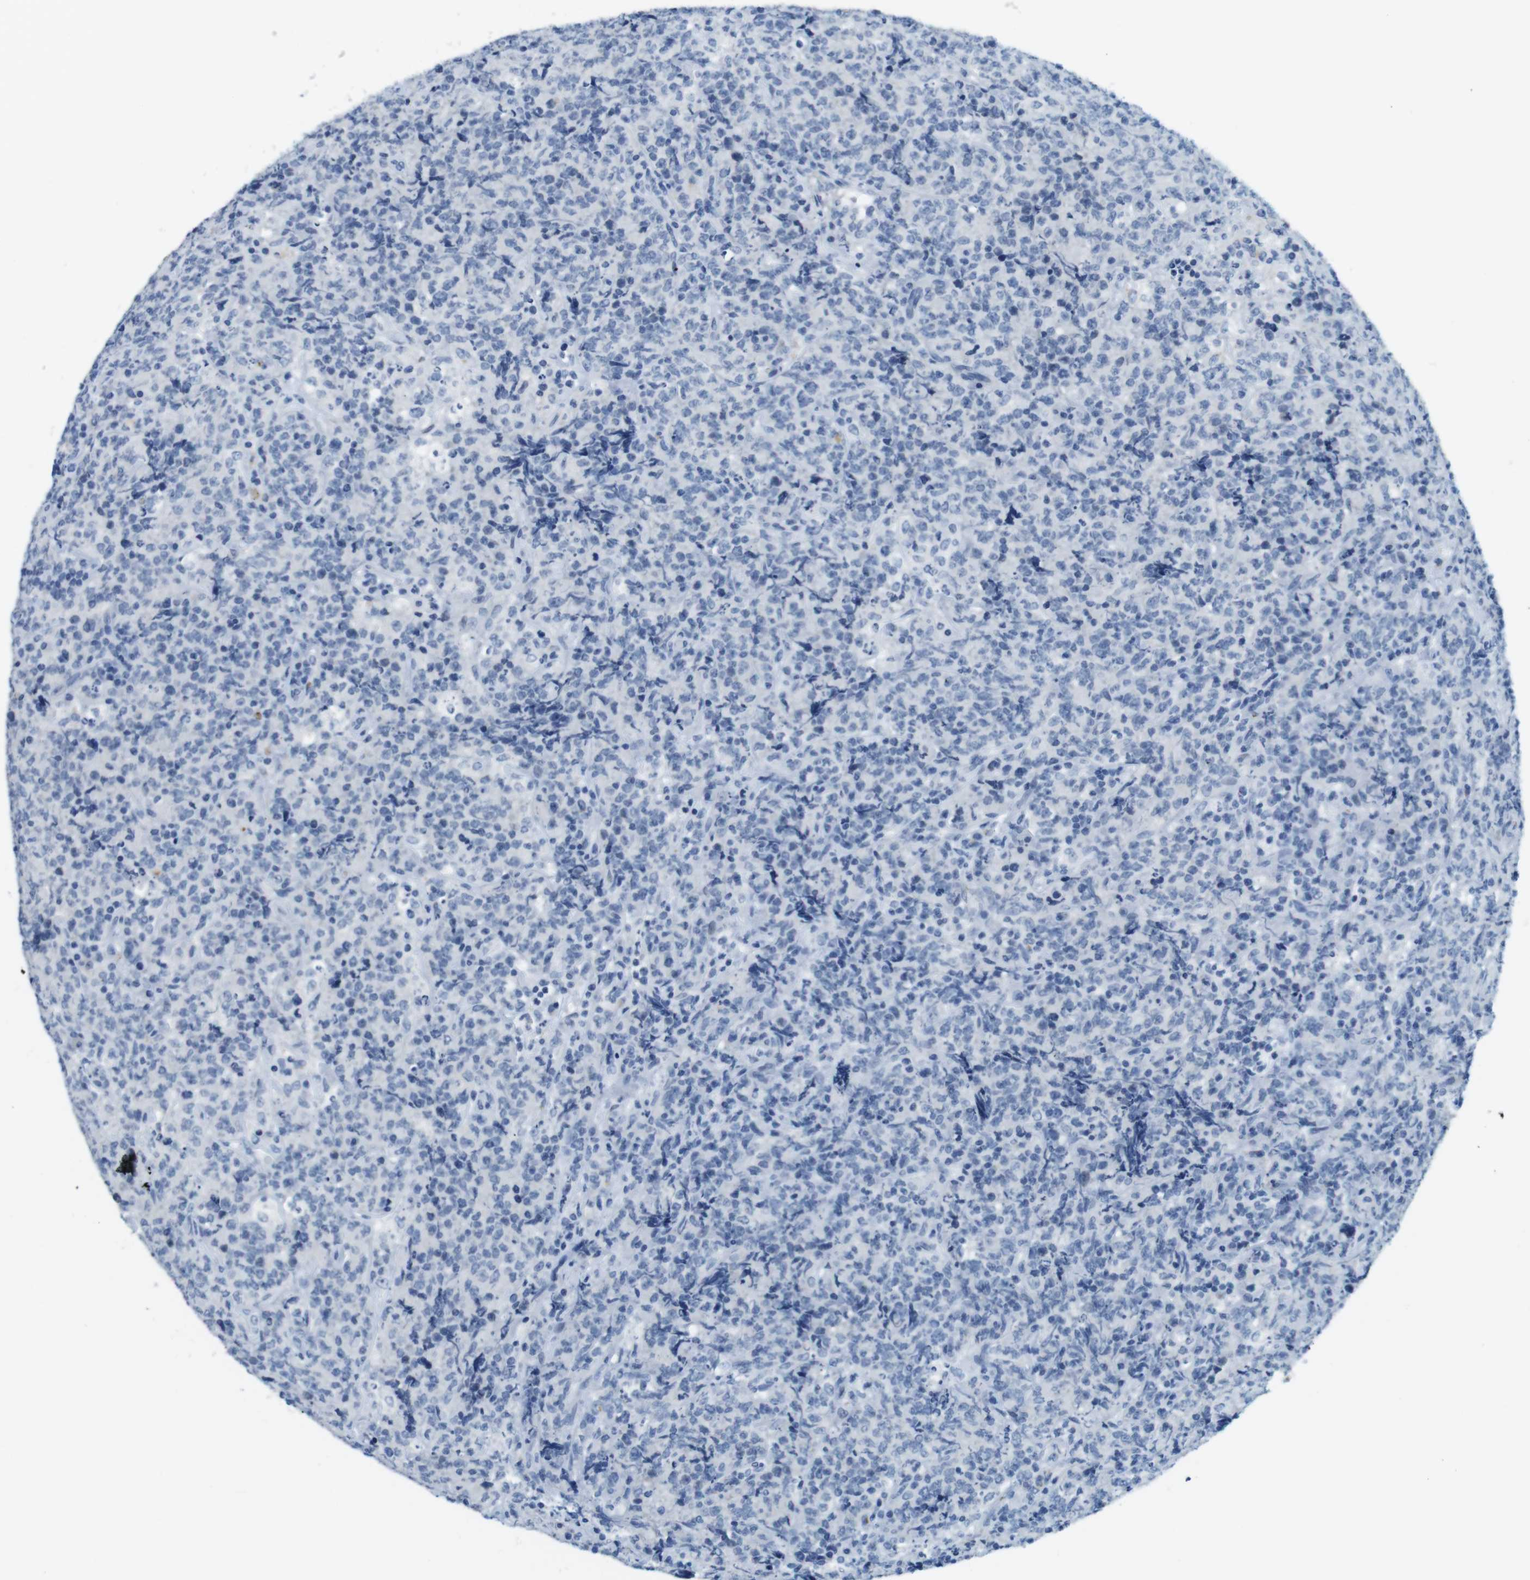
{"staining": {"intensity": "negative", "quantity": "none", "location": "none"}, "tissue": "lymphoma", "cell_type": "Tumor cells", "image_type": "cancer", "snomed": [{"axis": "morphology", "description": "Malignant lymphoma, non-Hodgkin's type, High grade"}, {"axis": "topography", "description": "Tonsil"}], "caption": "Immunohistochemistry (IHC) image of high-grade malignant lymphoma, non-Hodgkin's type stained for a protein (brown), which exhibits no positivity in tumor cells.", "gene": "TFAP2C", "patient": {"sex": "female", "age": 36}}